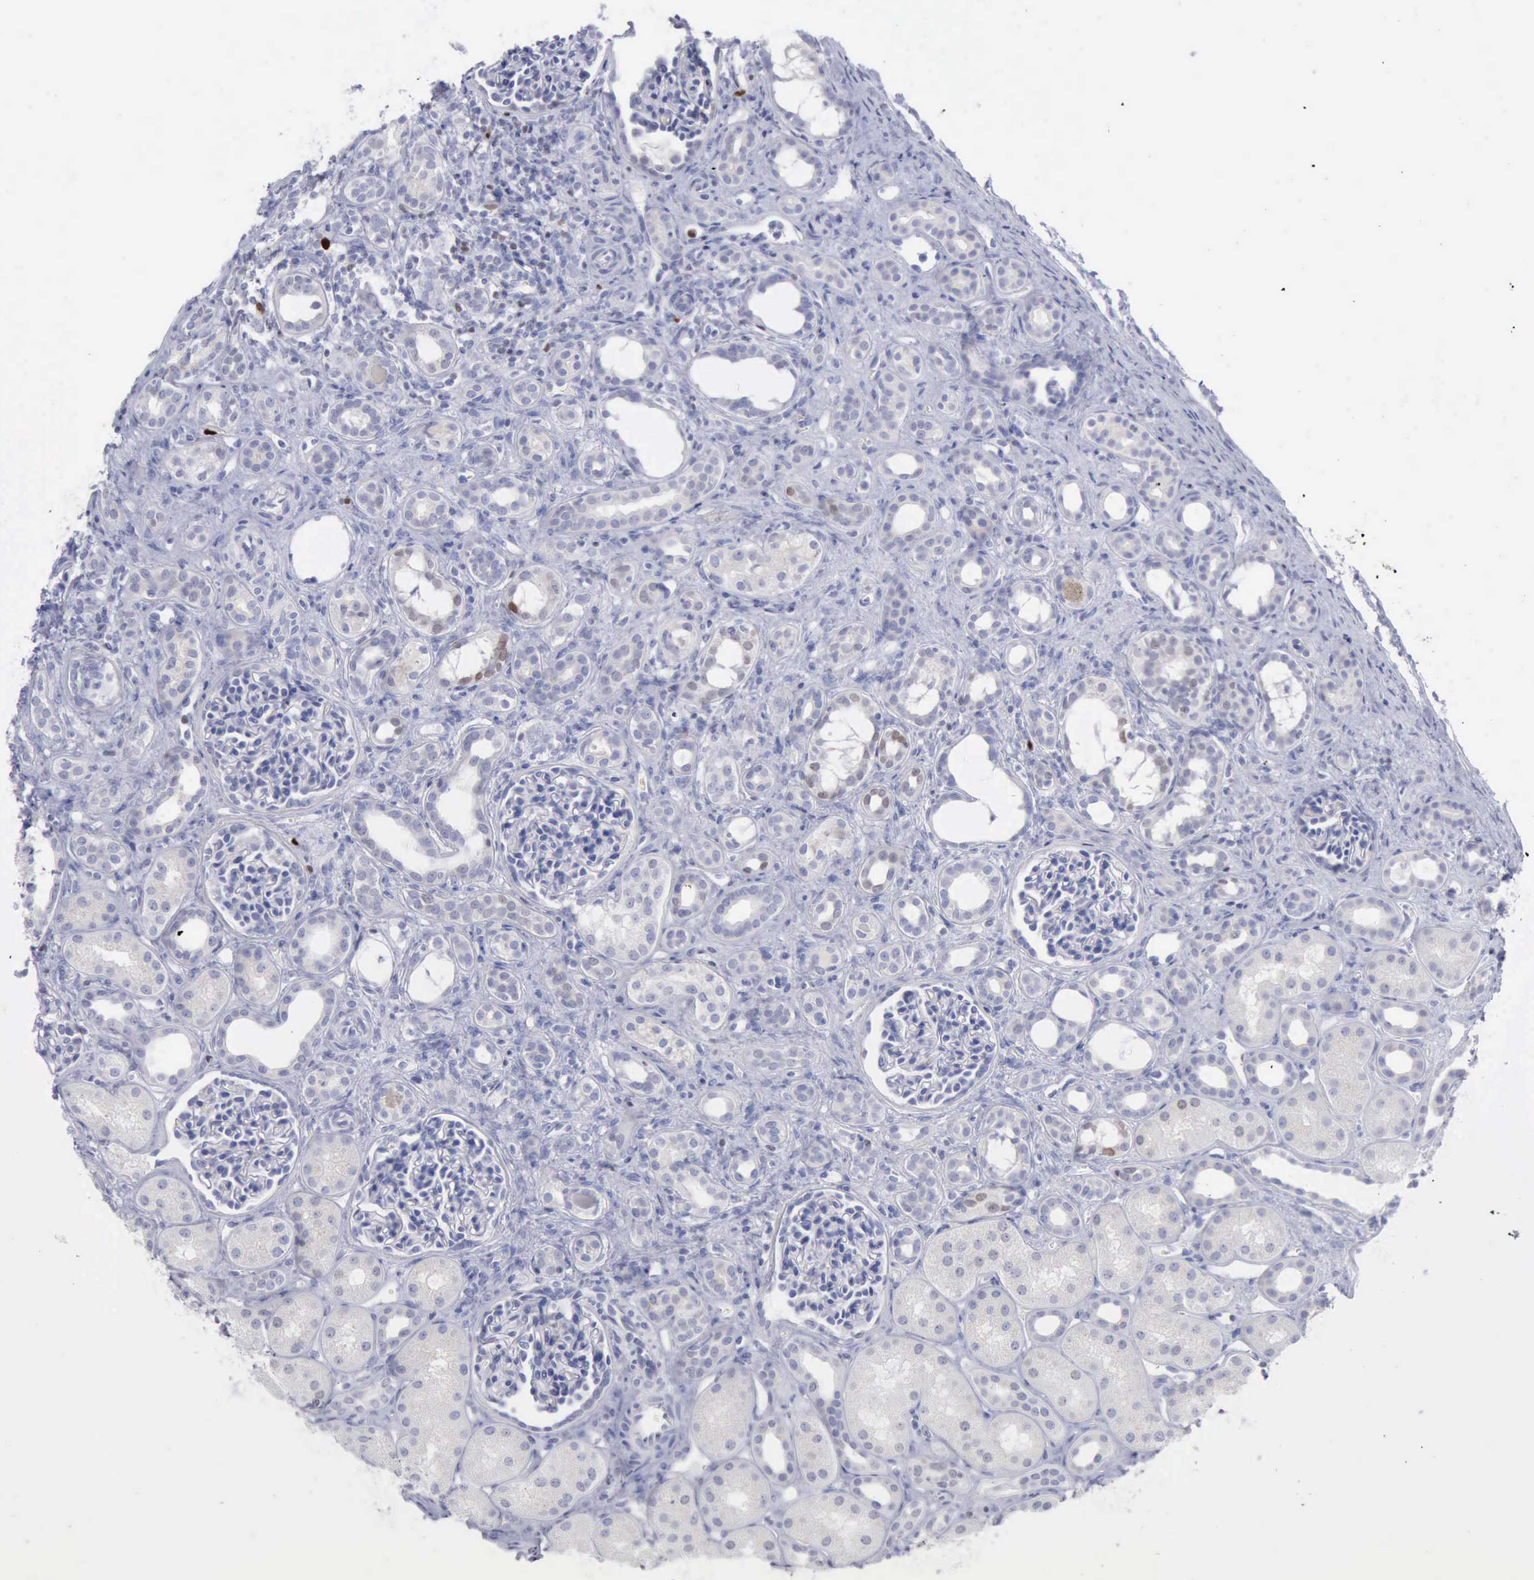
{"staining": {"intensity": "negative", "quantity": "none", "location": "none"}, "tissue": "kidney", "cell_type": "Cells in glomeruli", "image_type": "normal", "snomed": [{"axis": "morphology", "description": "Normal tissue, NOS"}, {"axis": "topography", "description": "Kidney"}], "caption": "Immunohistochemical staining of unremarkable kidney displays no significant staining in cells in glomeruli.", "gene": "SATB2", "patient": {"sex": "male", "age": 7}}